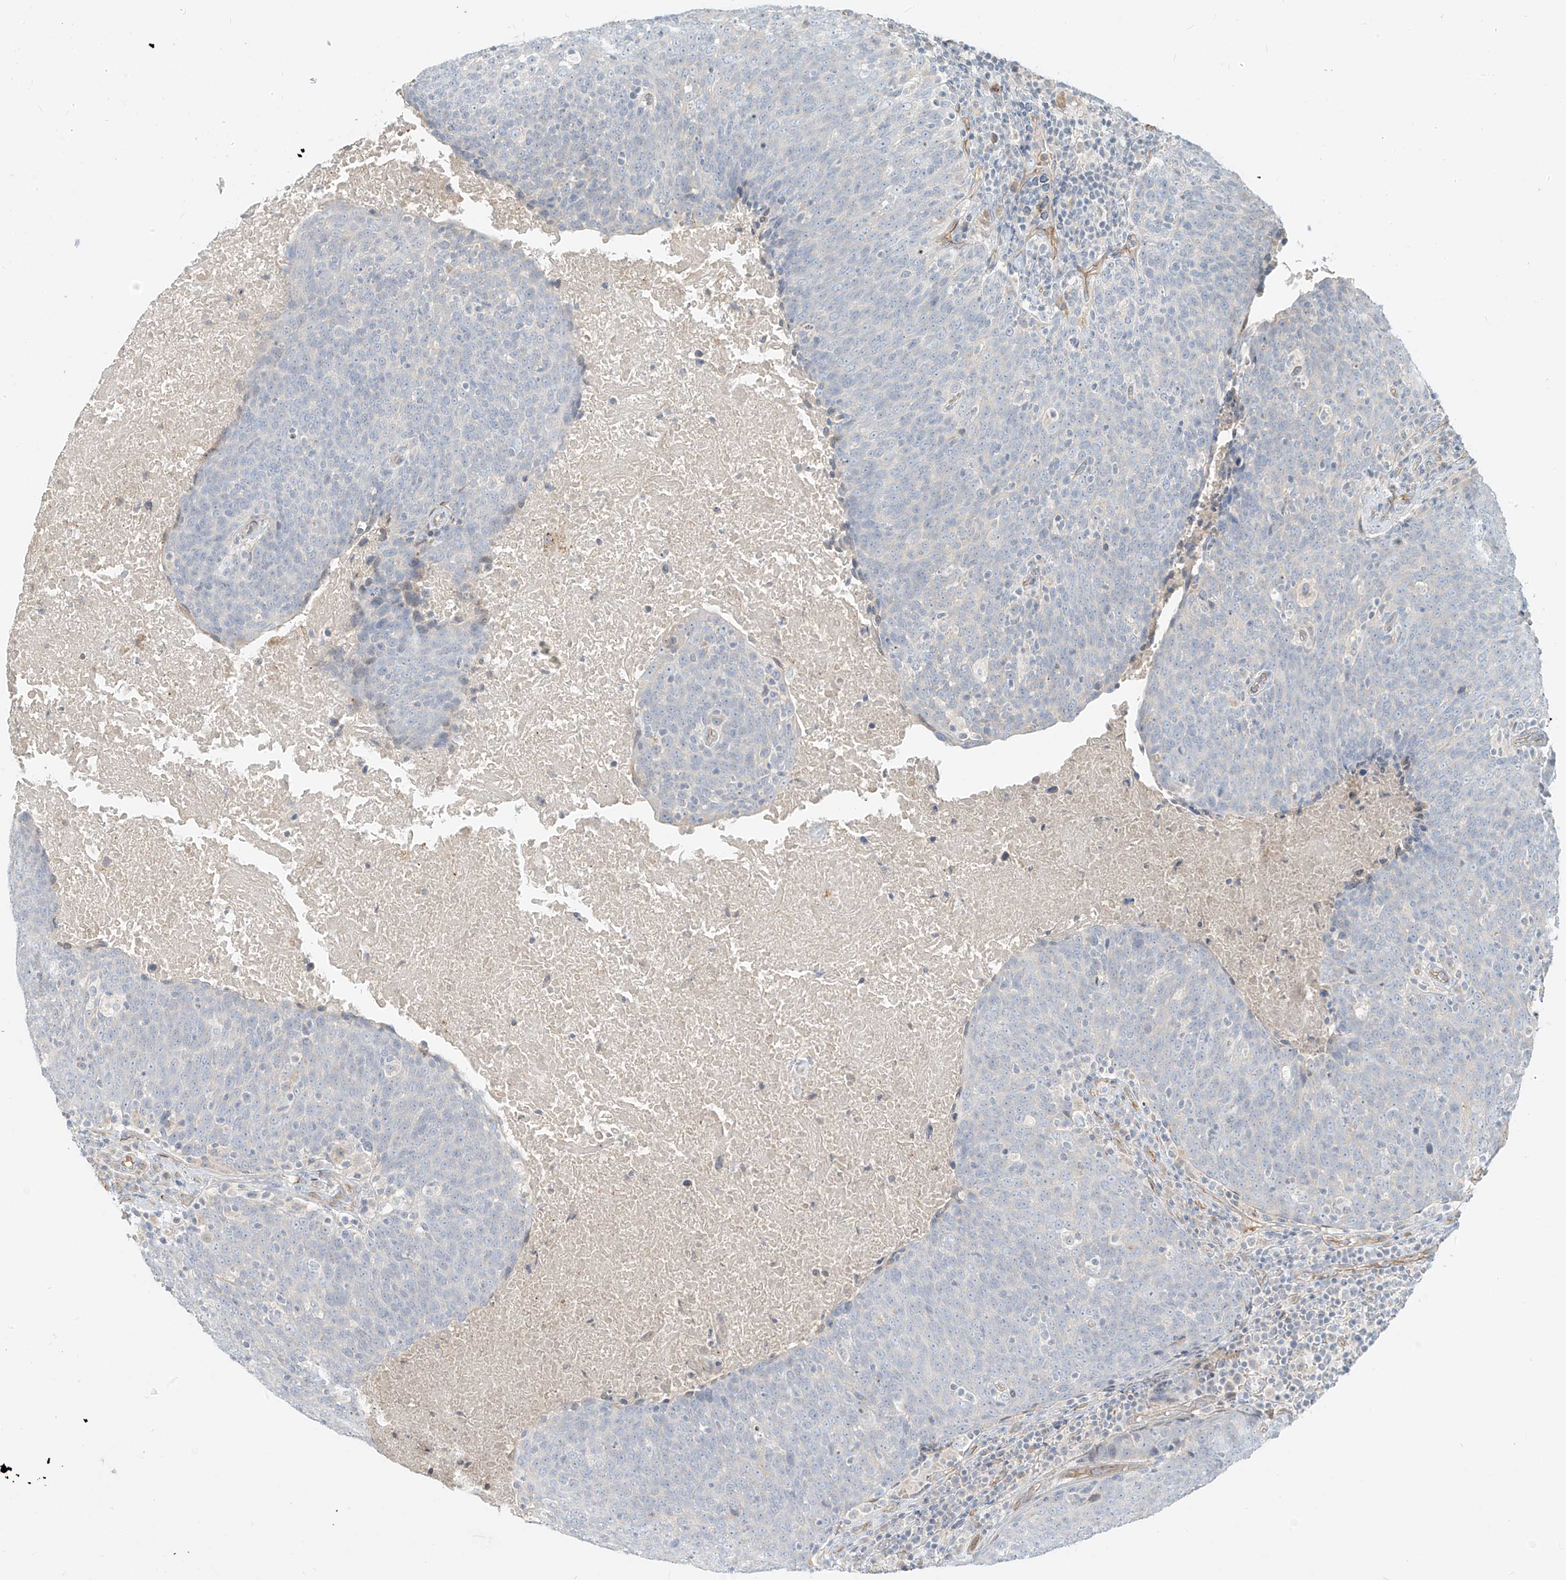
{"staining": {"intensity": "negative", "quantity": "none", "location": "none"}, "tissue": "head and neck cancer", "cell_type": "Tumor cells", "image_type": "cancer", "snomed": [{"axis": "morphology", "description": "Squamous cell carcinoma, NOS"}, {"axis": "morphology", "description": "Squamous cell carcinoma, metastatic, NOS"}, {"axis": "topography", "description": "Lymph node"}, {"axis": "topography", "description": "Head-Neck"}], "caption": "Immunohistochemistry photomicrograph of human head and neck cancer stained for a protein (brown), which shows no expression in tumor cells.", "gene": "C2orf42", "patient": {"sex": "male", "age": 62}}